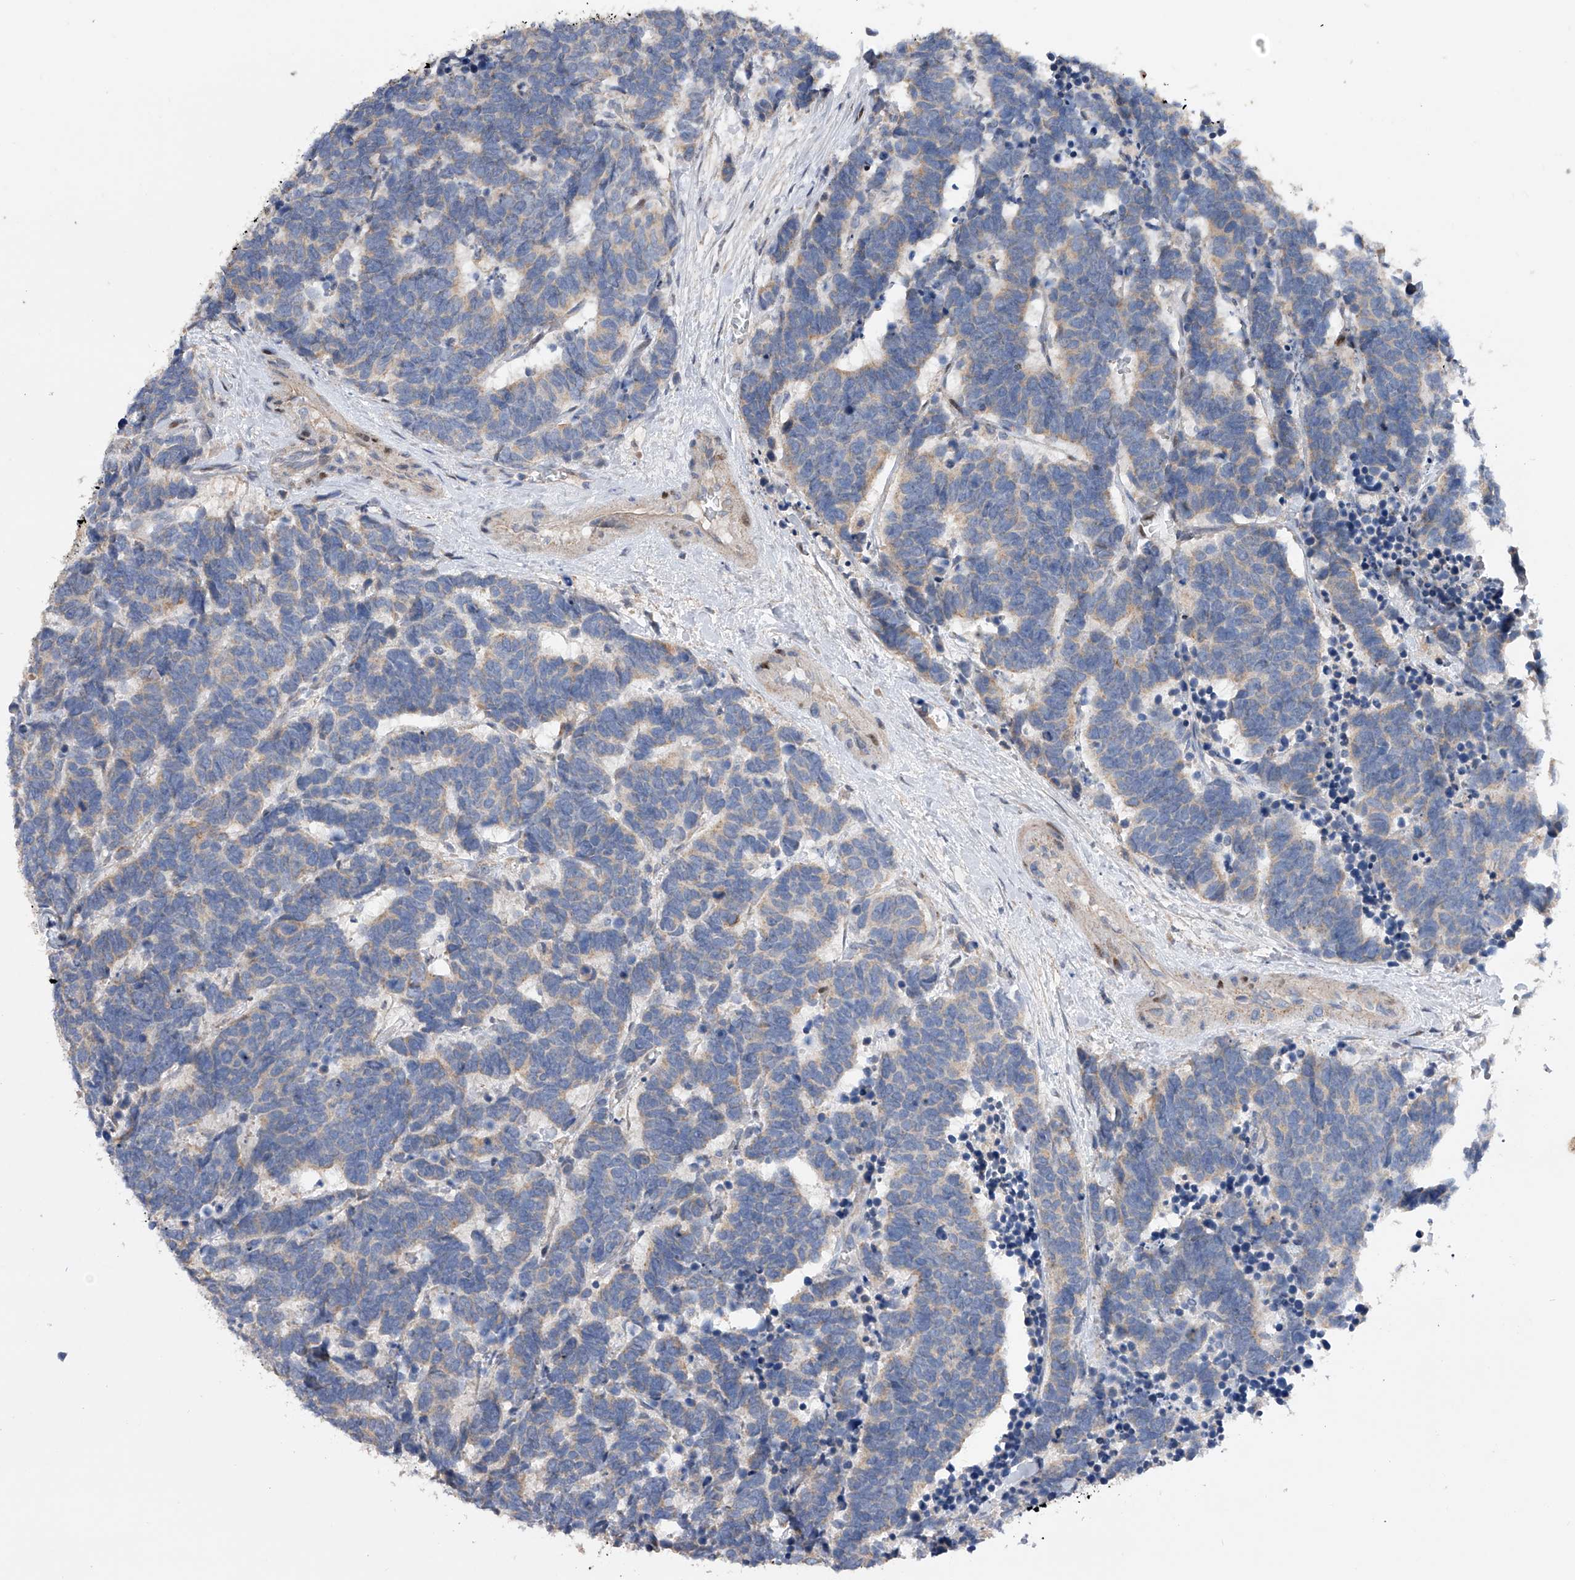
{"staining": {"intensity": "negative", "quantity": "none", "location": "none"}, "tissue": "carcinoid", "cell_type": "Tumor cells", "image_type": "cancer", "snomed": [{"axis": "morphology", "description": "Carcinoma, NOS"}, {"axis": "morphology", "description": "Carcinoid, malignant, NOS"}, {"axis": "topography", "description": "Urinary bladder"}], "caption": "Protein analysis of carcinoma reveals no significant expression in tumor cells.", "gene": "CDH12", "patient": {"sex": "male", "age": 57}}